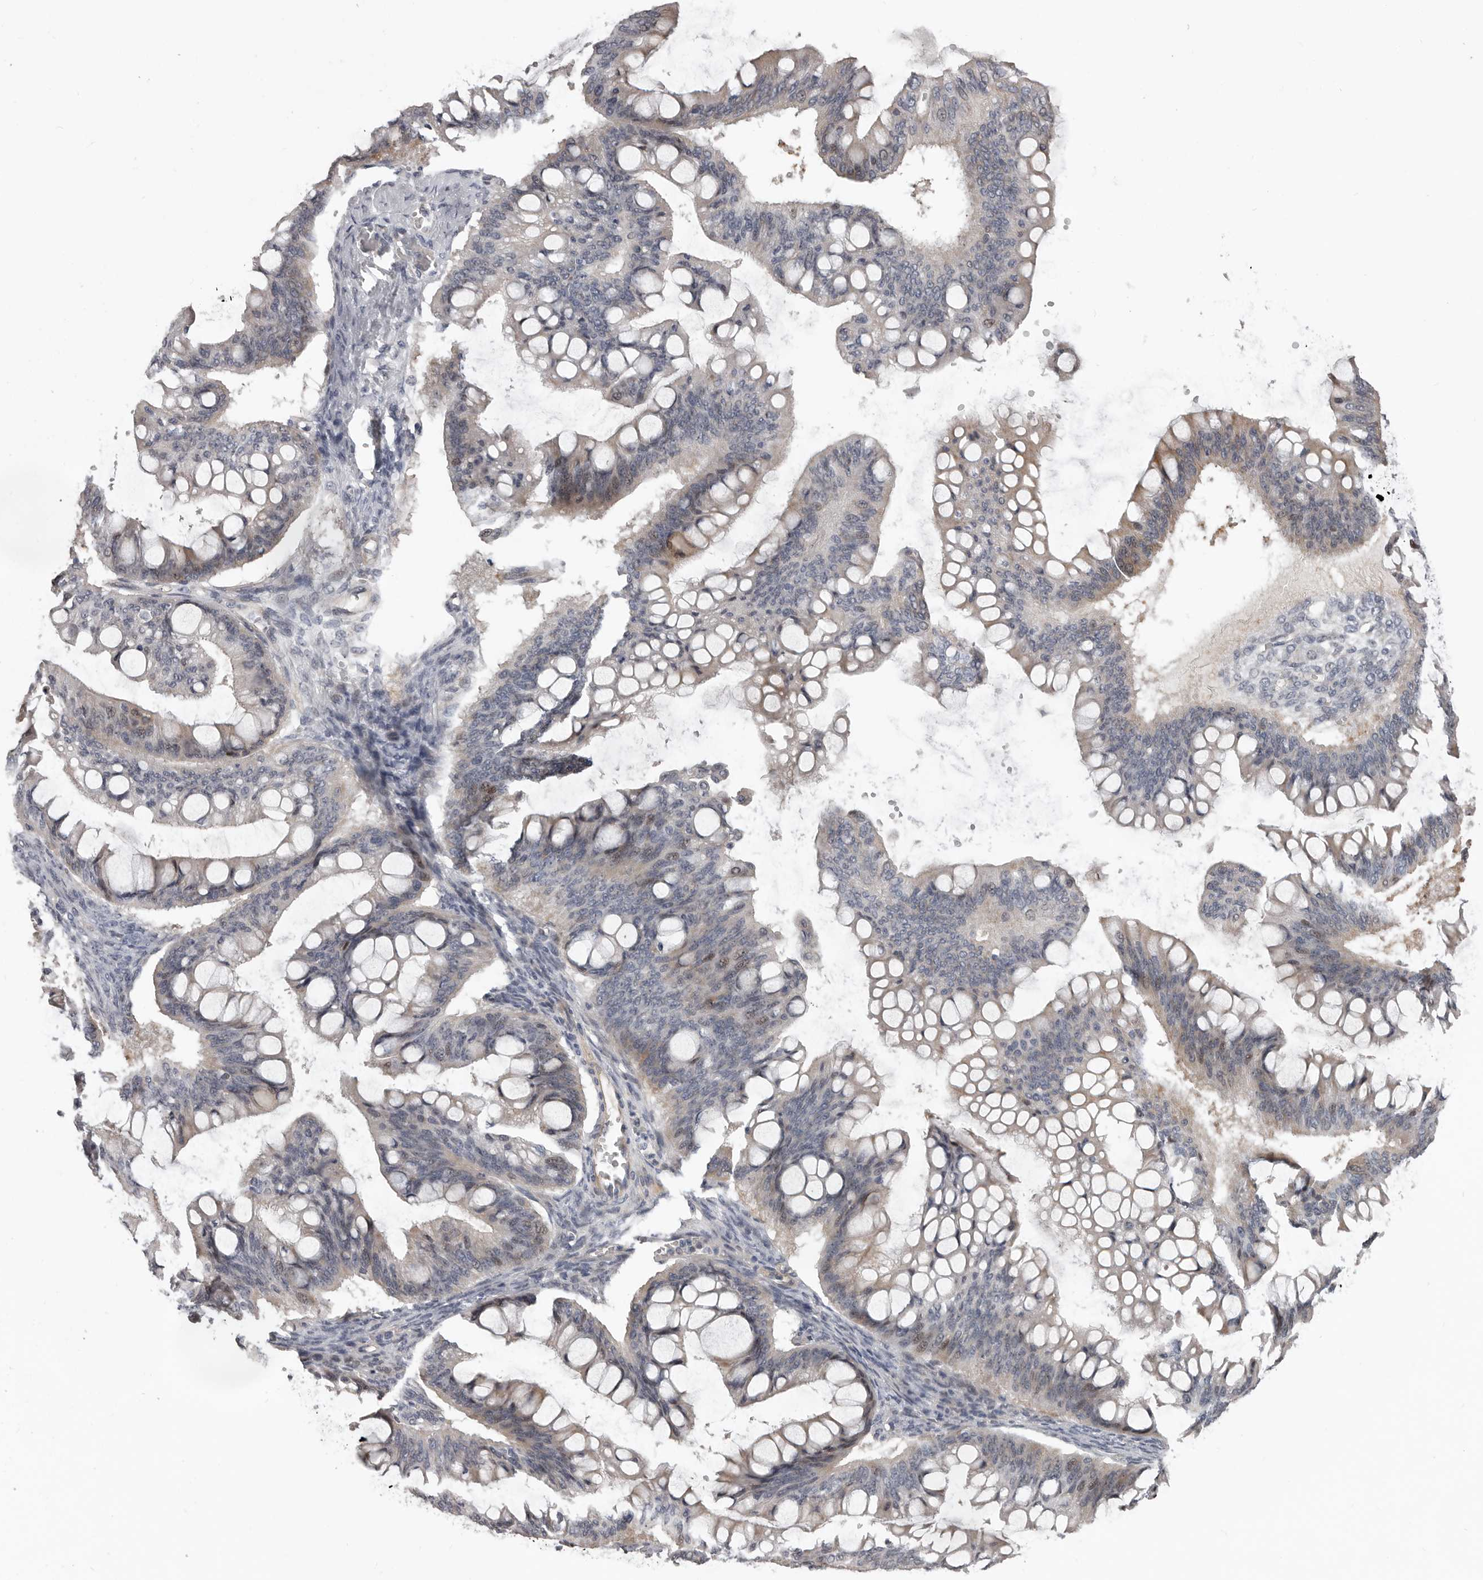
{"staining": {"intensity": "weak", "quantity": "<25%", "location": "cytoplasmic/membranous,nuclear"}, "tissue": "ovarian cancer", "cell_type": "Tumor cells", "image_type": "cancer", "snomed": [{"axis": "morphology", "description": "Cystadenocarcinoma, mucinous, NOS"}, {"axis": "topography", "description": "Ovary"}], "caption": "The image reveals no staining of tumor cells in ovarian cancer.", "gene": "RNF217", "patient": {"sex": "female", "age": 73}}